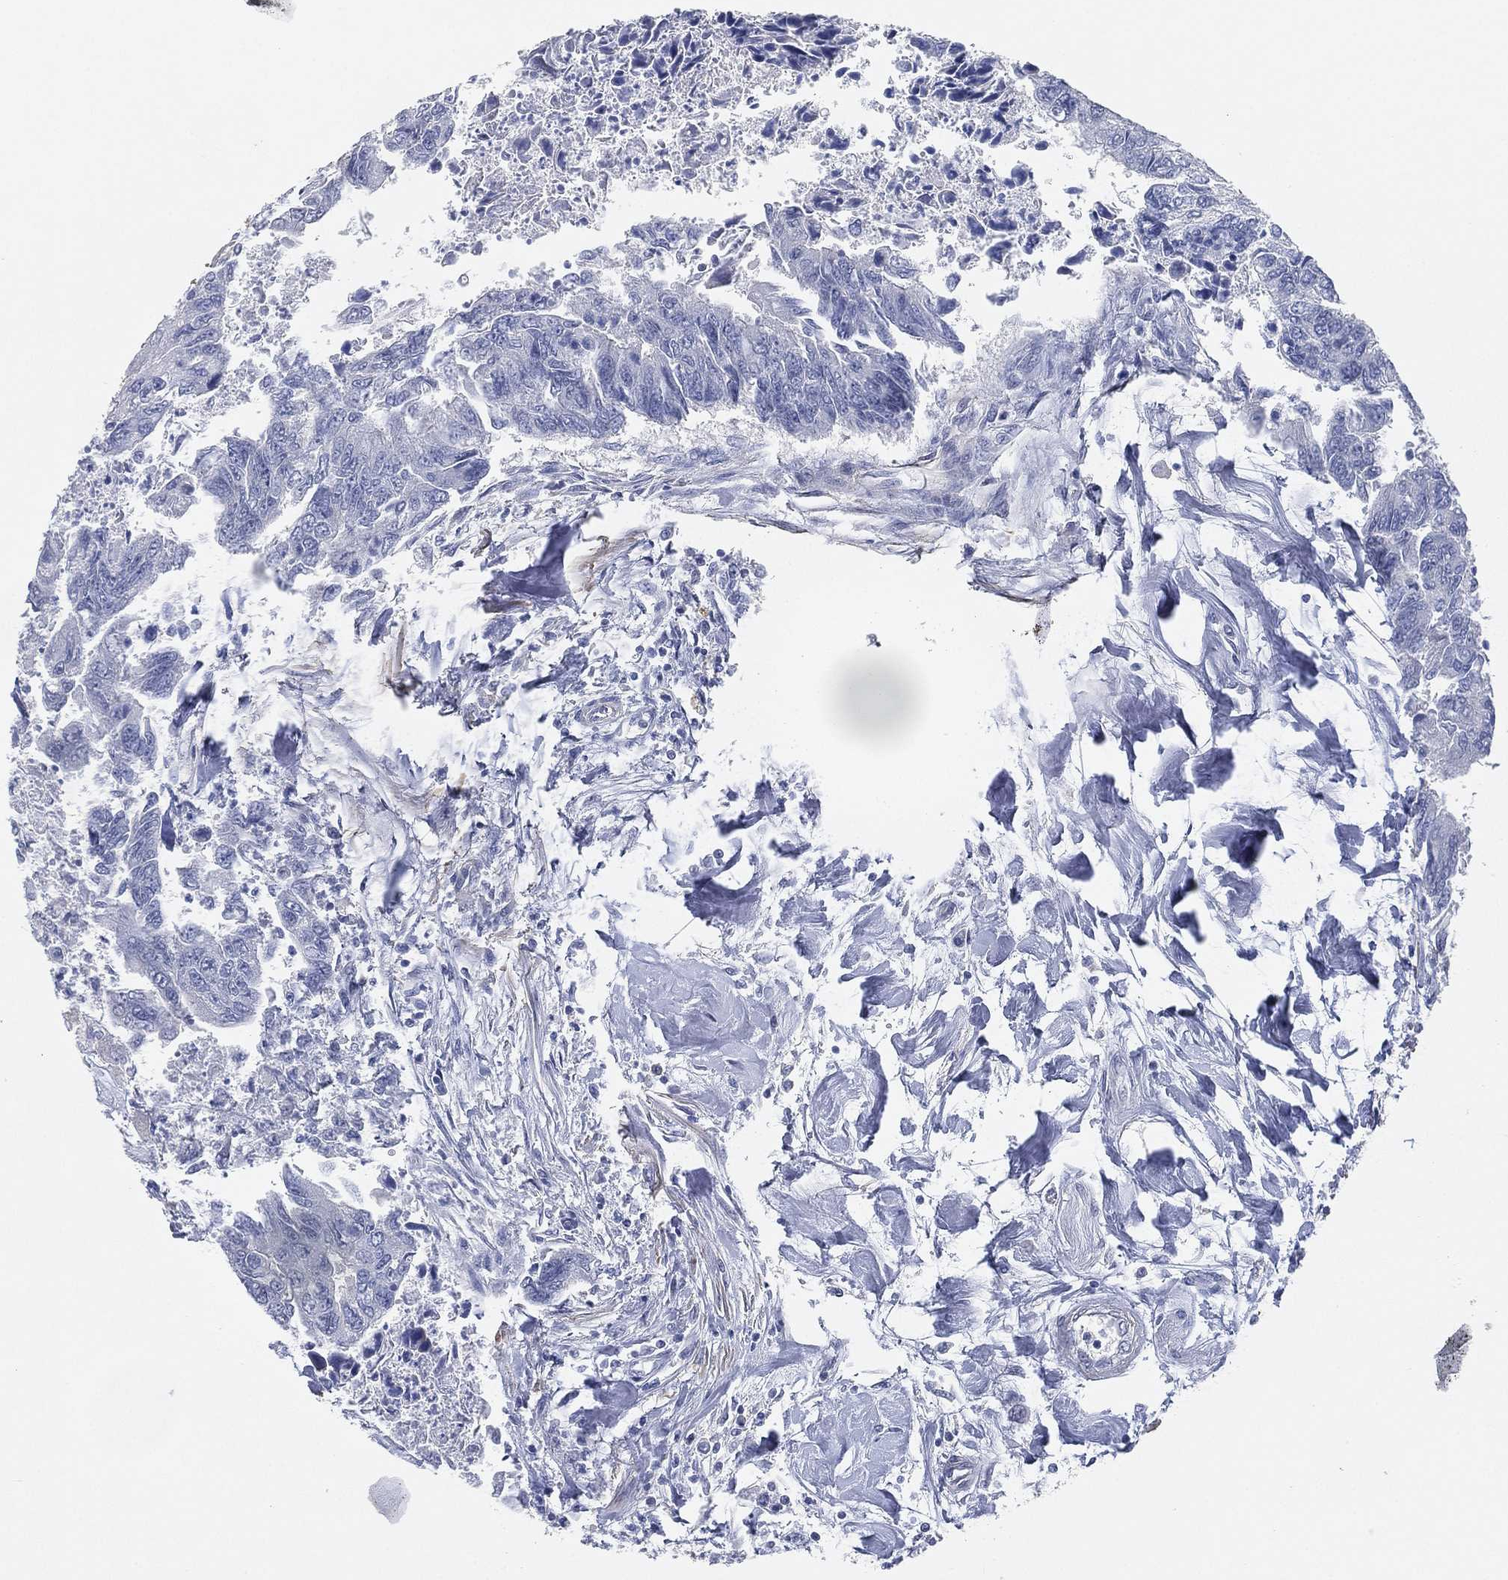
{"staining": {"intensity": "negative", "quantity": "none", "location": "none"}, "tissue": "colorectal cancer", "cell_type": "Tumor cells", "image_type": "cancer", "snomed": [{"axis": "morphology", "description": "Adenocarcinoma, NOS"}, {"axis": "topography", "description": "Colon"}], "caption": "DAB immunohistochemical staining of colorectal cancer (adenocarcinoma) demonstrates no significant positivity in tumor cells.", "gene": "GPR61", "patient": {"sex": "female", "age": 65}}